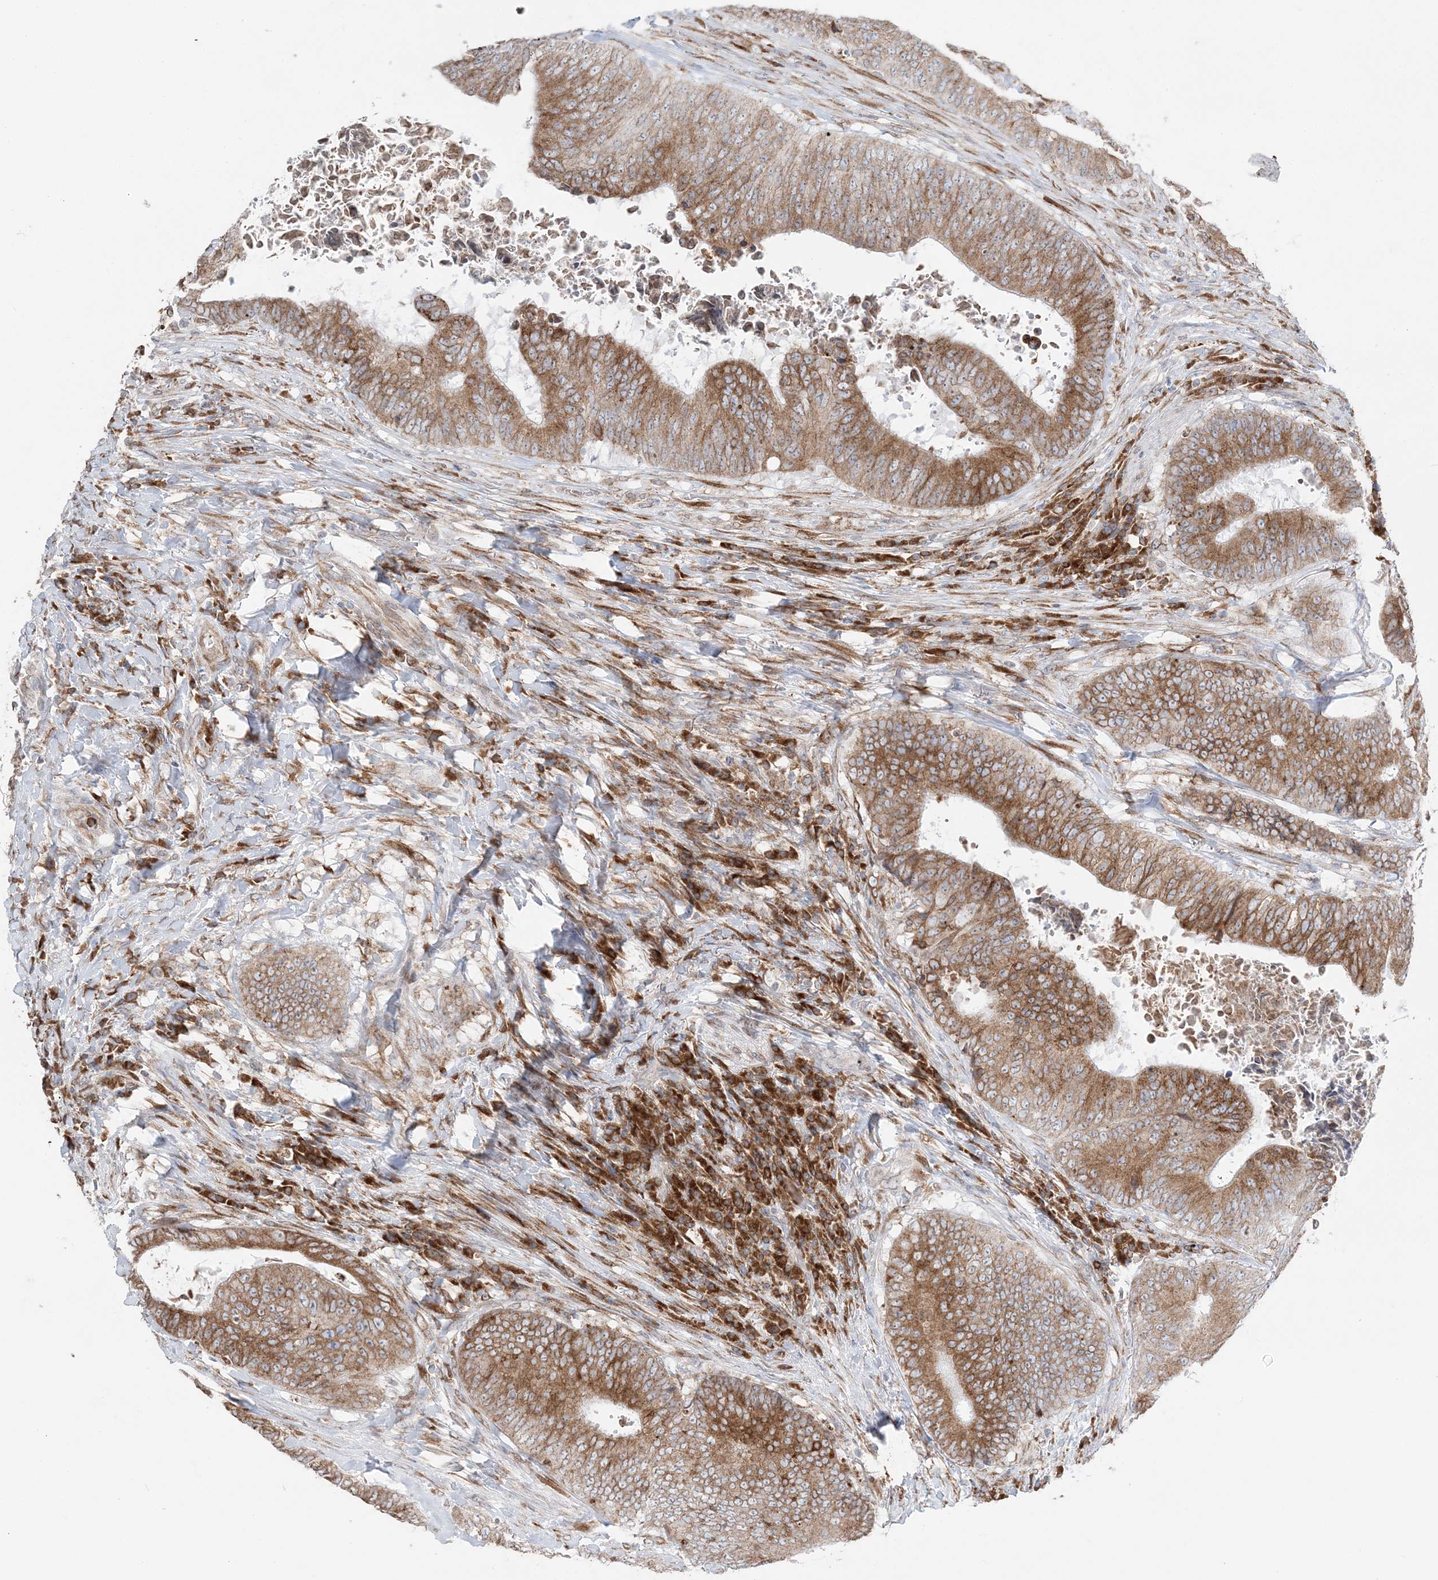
{"staining": {"intensity": "moderate", "quantity": ">75%", "location": "cytoplasmic/membranous"}, "tissue": "colorectal cancer", "cell_type": "Tumor cells", "image_type": "cancer", "snomed": [{"axis": "morphology", "description": "Adenocarcinoma, NOS"}, {"axis": "topography", "description": "Rectum"}], "caption": "Human colorectal adenocarcinoma stained with a brown dye exhibits moderate cytoplasmic/membranous positive staining in approximately >75% of tumor cells.", "gene": "TMED10", "patient": {"sex": "male", "age": 72}}